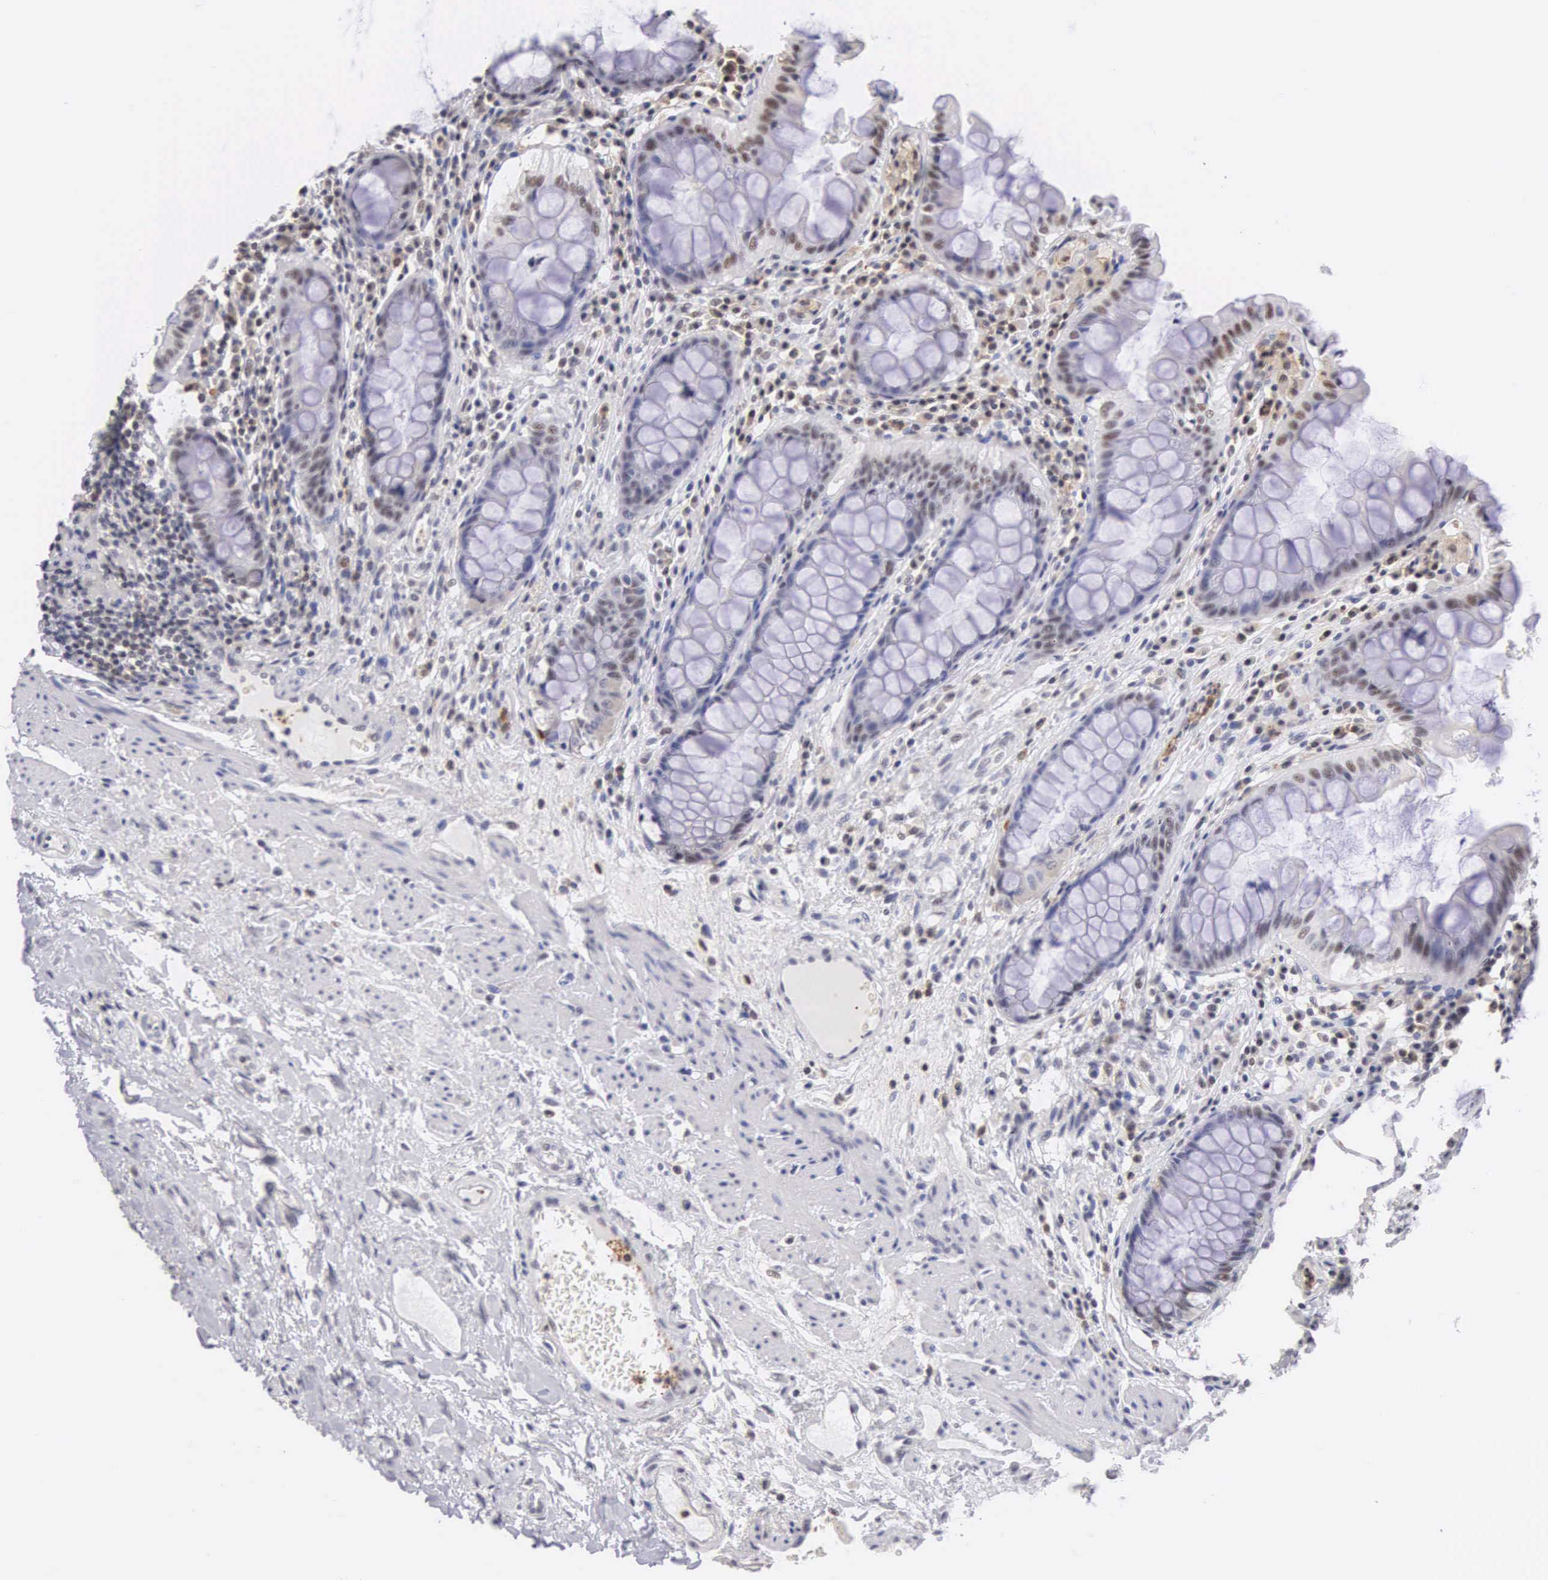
{"staining": {"intensity": "weak", "quantity": "25%-75%", "location": "nuclear"}, "tissue": "rectum", "cell_type": "Glandular cells", "image_type": "normal", "snomed": [{"axis": "morphology", "description": "Normal tissue, NOS"}, {"axis": "topography", "description": "Rectum"}], "caption": "Rectum stained with DAB (3,3'-diaminobenzidine) IHC displays low levels of weak nuclear positivity in approximately 25%-75% of glandular cells. (IHC, brightfield microscopy, high magnification).", "gene": "FAM47A", "patient": {"sex": "female", "age": 75}}